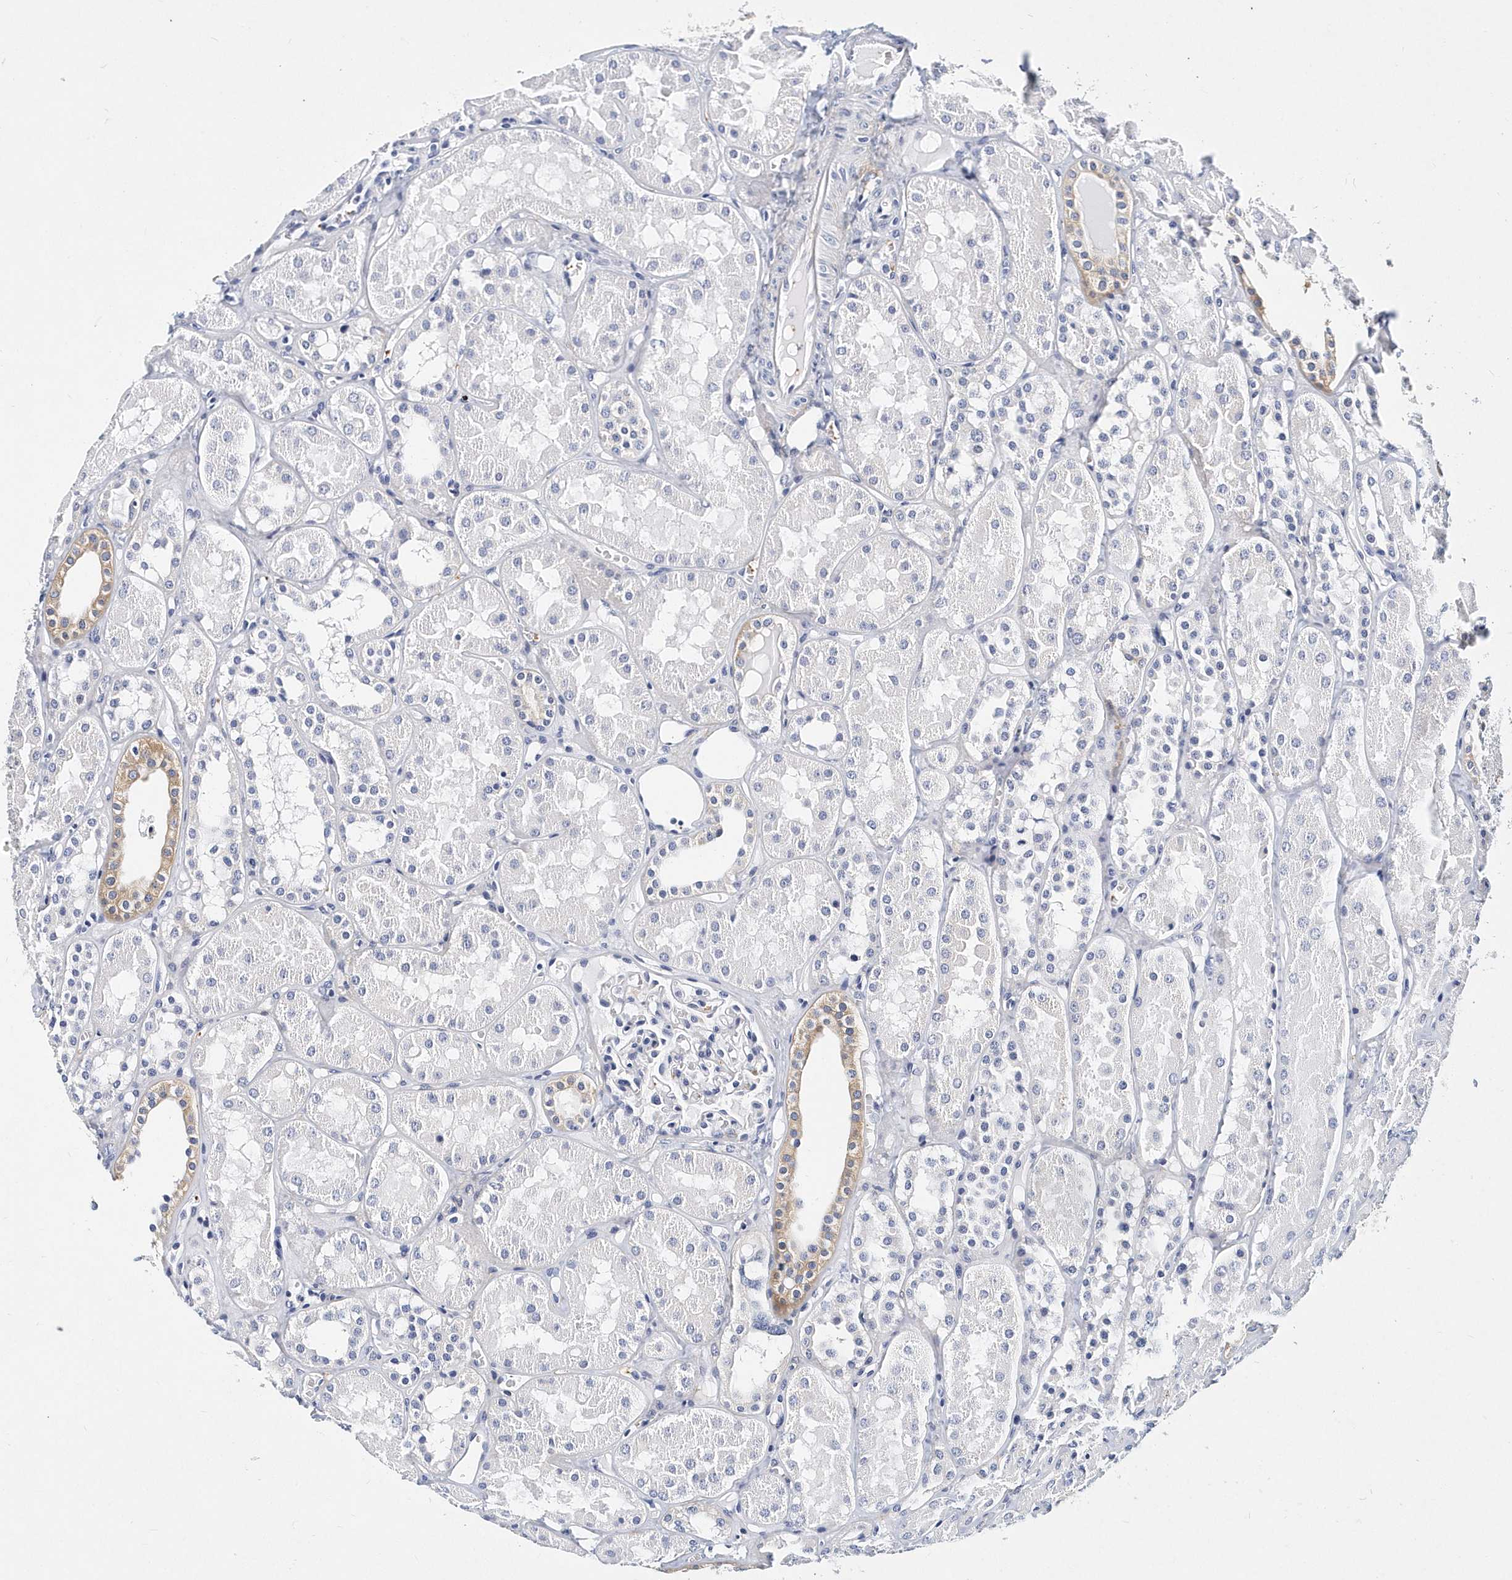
{"staining": {"intensity": "negative", "quantity": "none", "location": "none"}, "tissue": "kidney", "cell_type": "Cells in glomeruli", "image_type": "normal", "snomed": [{"axis": "morphology", "description": "Normal tissue, NOS"}, {"axis": "topography", "description": "Kidney"}], "caption": "DAB (3,3'-diaminobenzidine) immunohistochemical staining of normal human kidney displays no significant staining in cells in glomeruli.", "gene": "ITGA2B", "patient": {"sex": "male", "age": 16}}